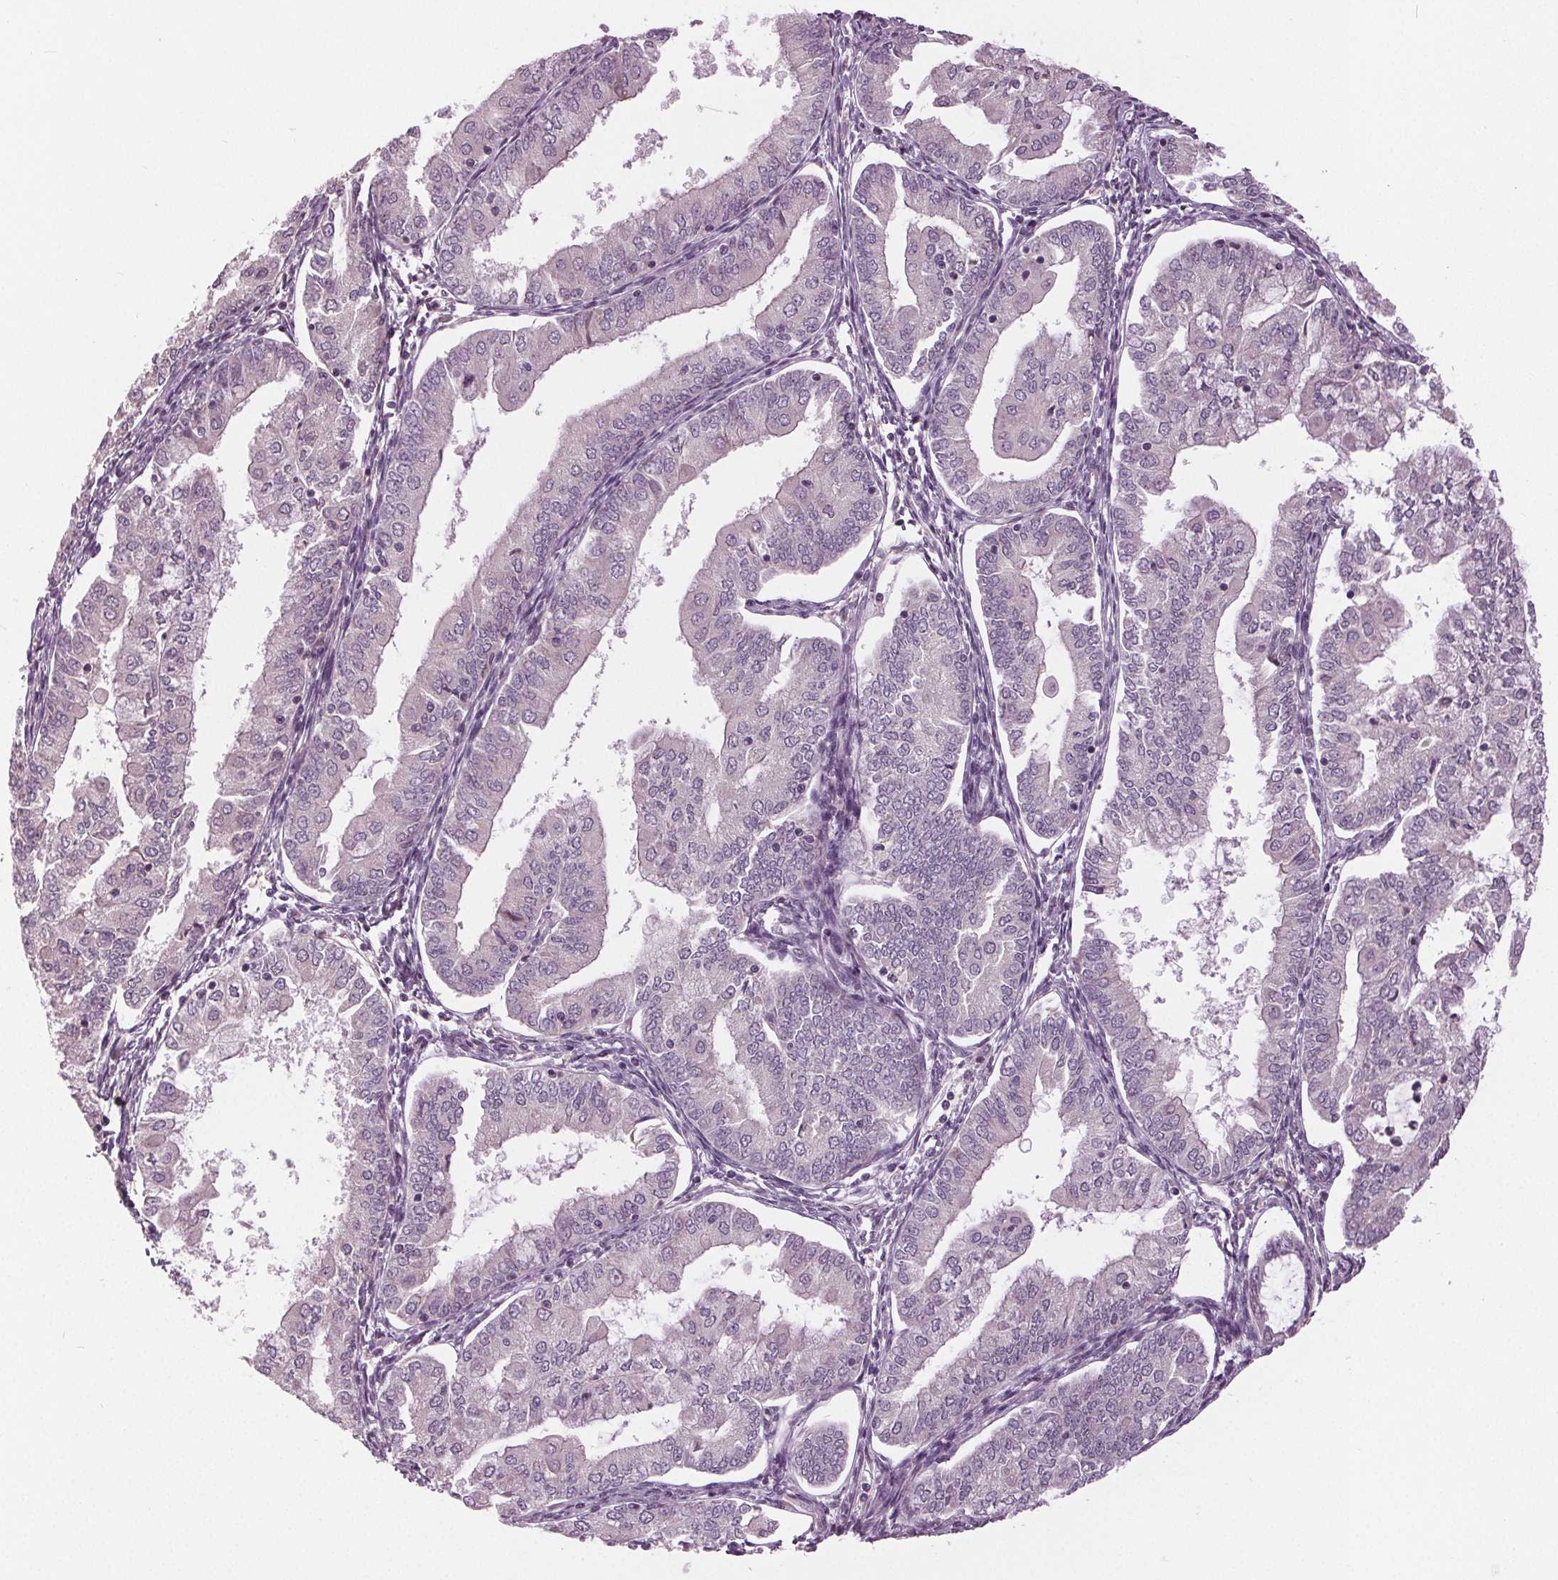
{"staining": {"intensity": "negative", "quantity": "none", "location": "none"}, "tissue": "endometrial cancer", "cell_type": "Tumor cells", "image_type": "cancer", "snomed": [{"axis": "morphology", "description": "Adenocarcinoma, NOS"}, {"axis": "topography", "description": "Endometrium"}], "caption": "A photomicrograph of endometrial adenocarcinoma stained for a protein reveals no brown staining in tumor cells.", "gene": "KLK13", "patient": {"sex": "female", "age": 55}}